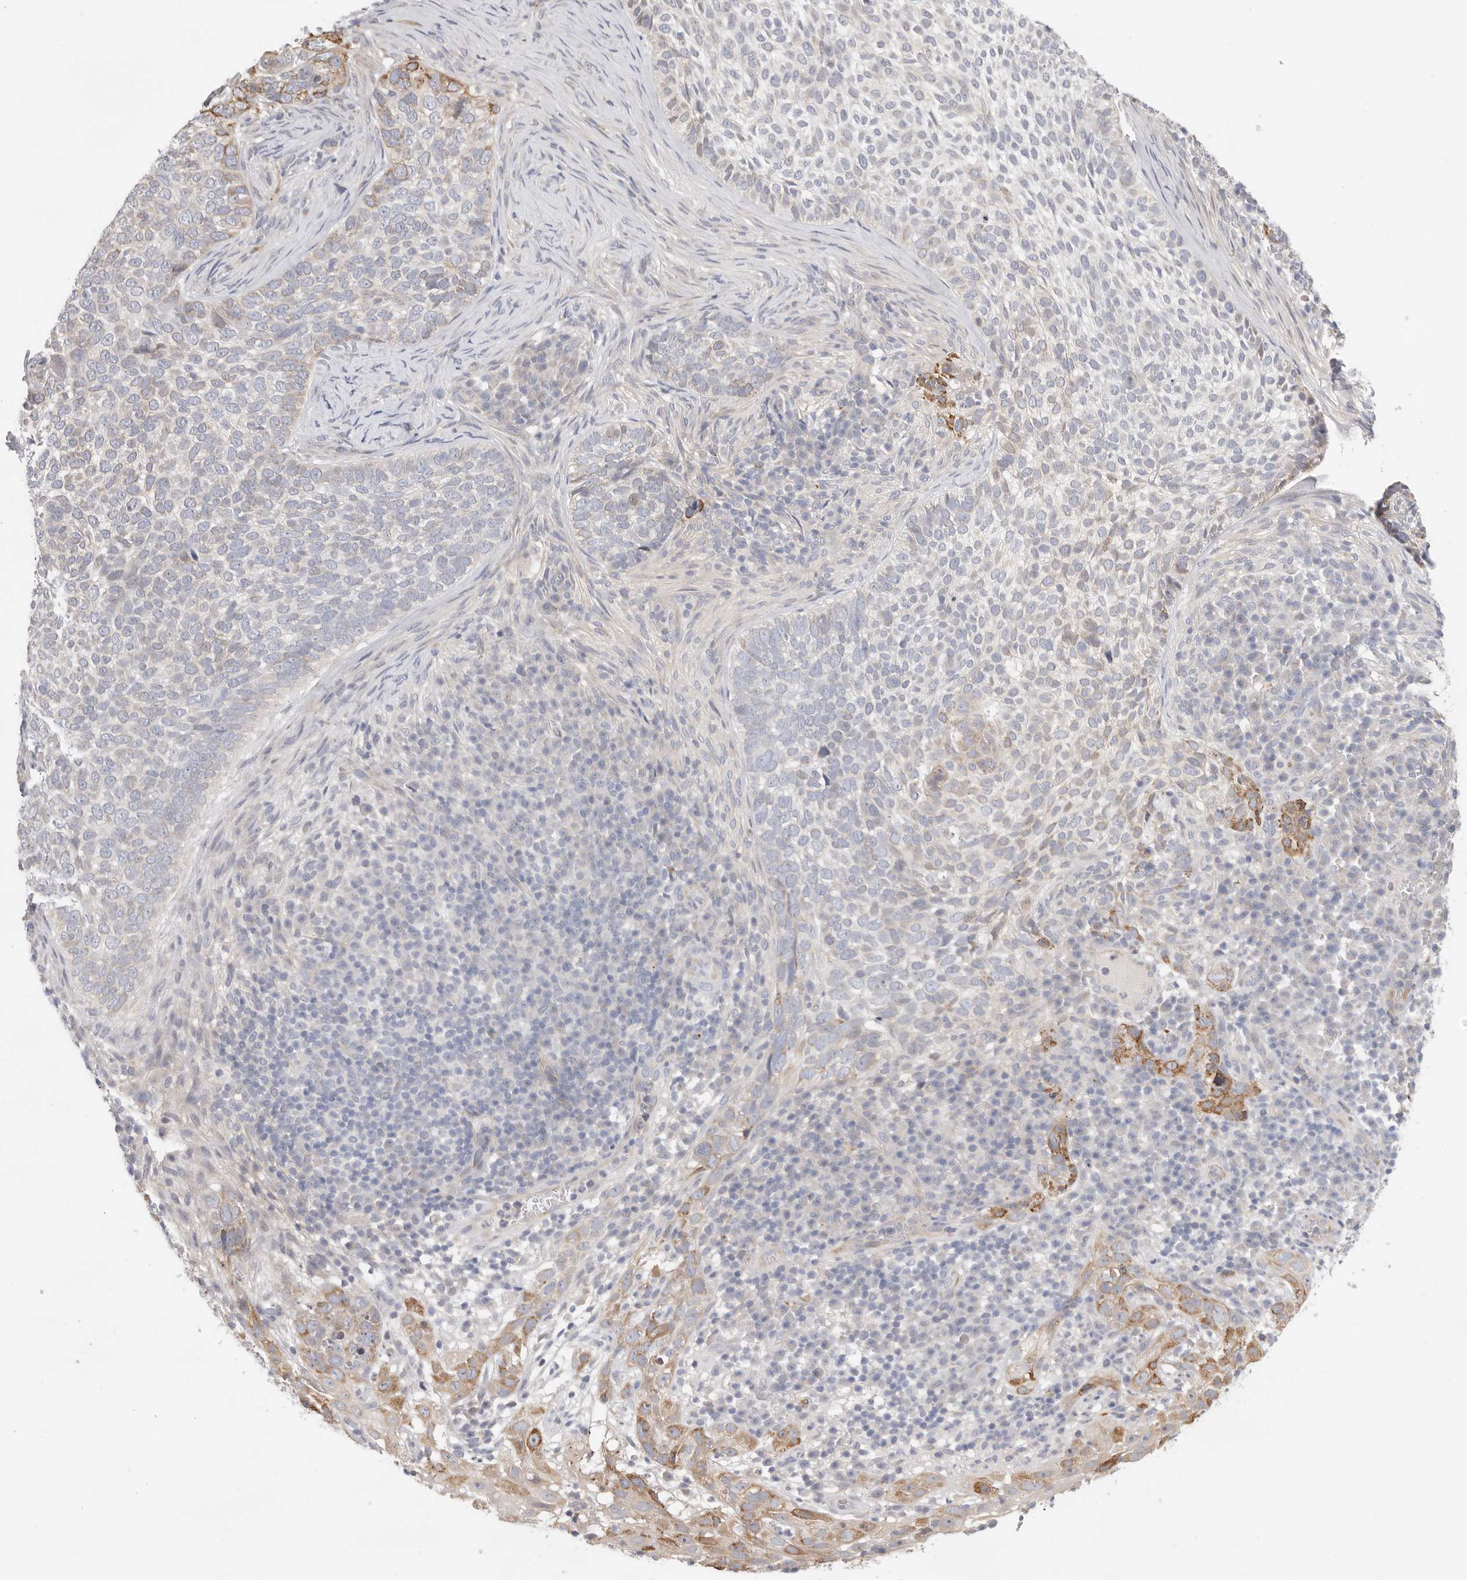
{"staining": {"intensity": "moderate", "quantity": "<25%", "location": "cytoplasmic/membranous"}, "tissue": "skin cancer", "cell_type": "Tumor cells", "image_type": "cancer", "snomed": [{"axis": "morphology", "description": "Basal cell carcinoma"}, {"axis": "topography", "description": "Skin"}], "caption": "Protein staining by immunohistochemistry demonstrates moderate cytoplasmic/membranous staining in approximately <25% of tumor cells in skin cancer. (IHC, brightfield microscopy, high magnification).", "gene": "USH1C", "patient": {"sex": "female", "age": 64}}